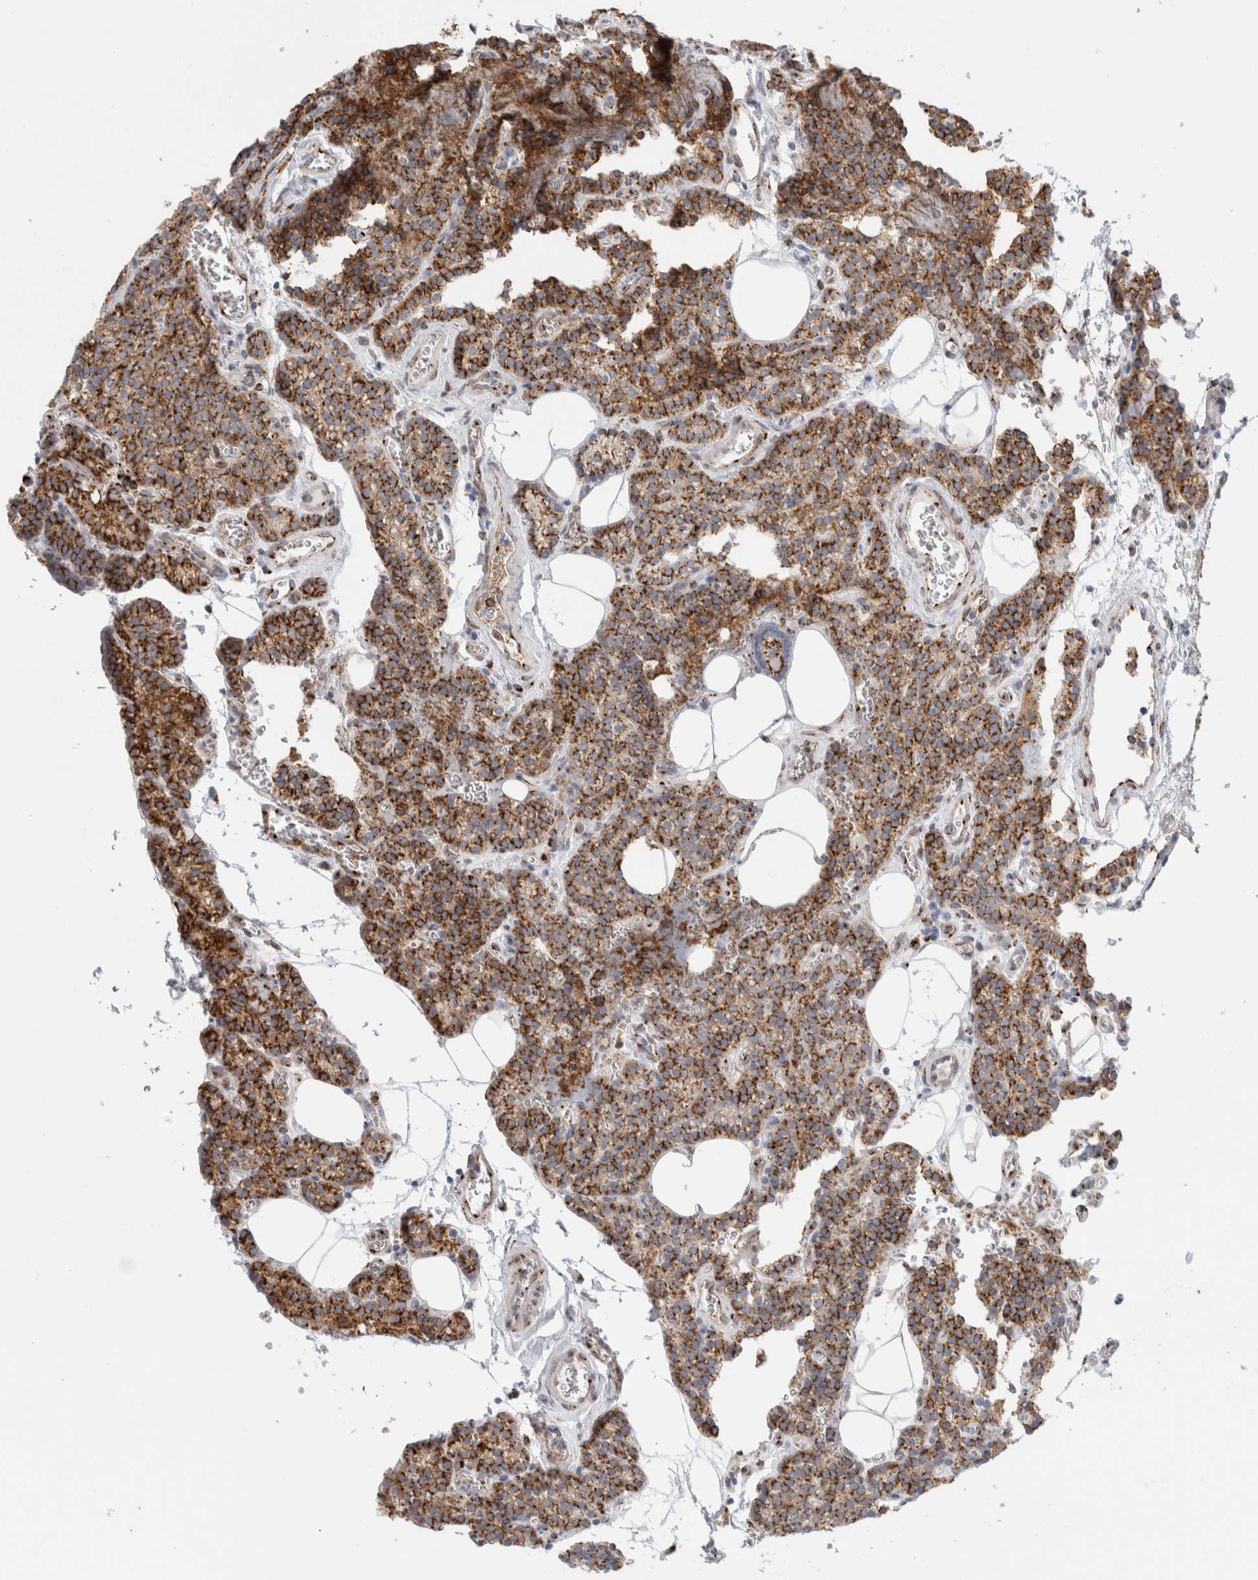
{"staining": {"intensity": "strong", "quantity": ">75%", "location": "cytoplasmic/membranous"}, "tissue": "parathyroid gland", "cell_type": "Glandular cells", "image_type": "normal", "snomed": [{"axis": "morphology", "description": "Normal tissue, NOS"}, {"axis": "topography", "description": "Parathyroid gland"}], "caption": "A brown stain labels strong cytoplasmic/membranous expression of a protein in glandular cells of normal human parathyroid gland.", "gene": "MCFD2", "patient": {"sex": "female", "age": 64}}